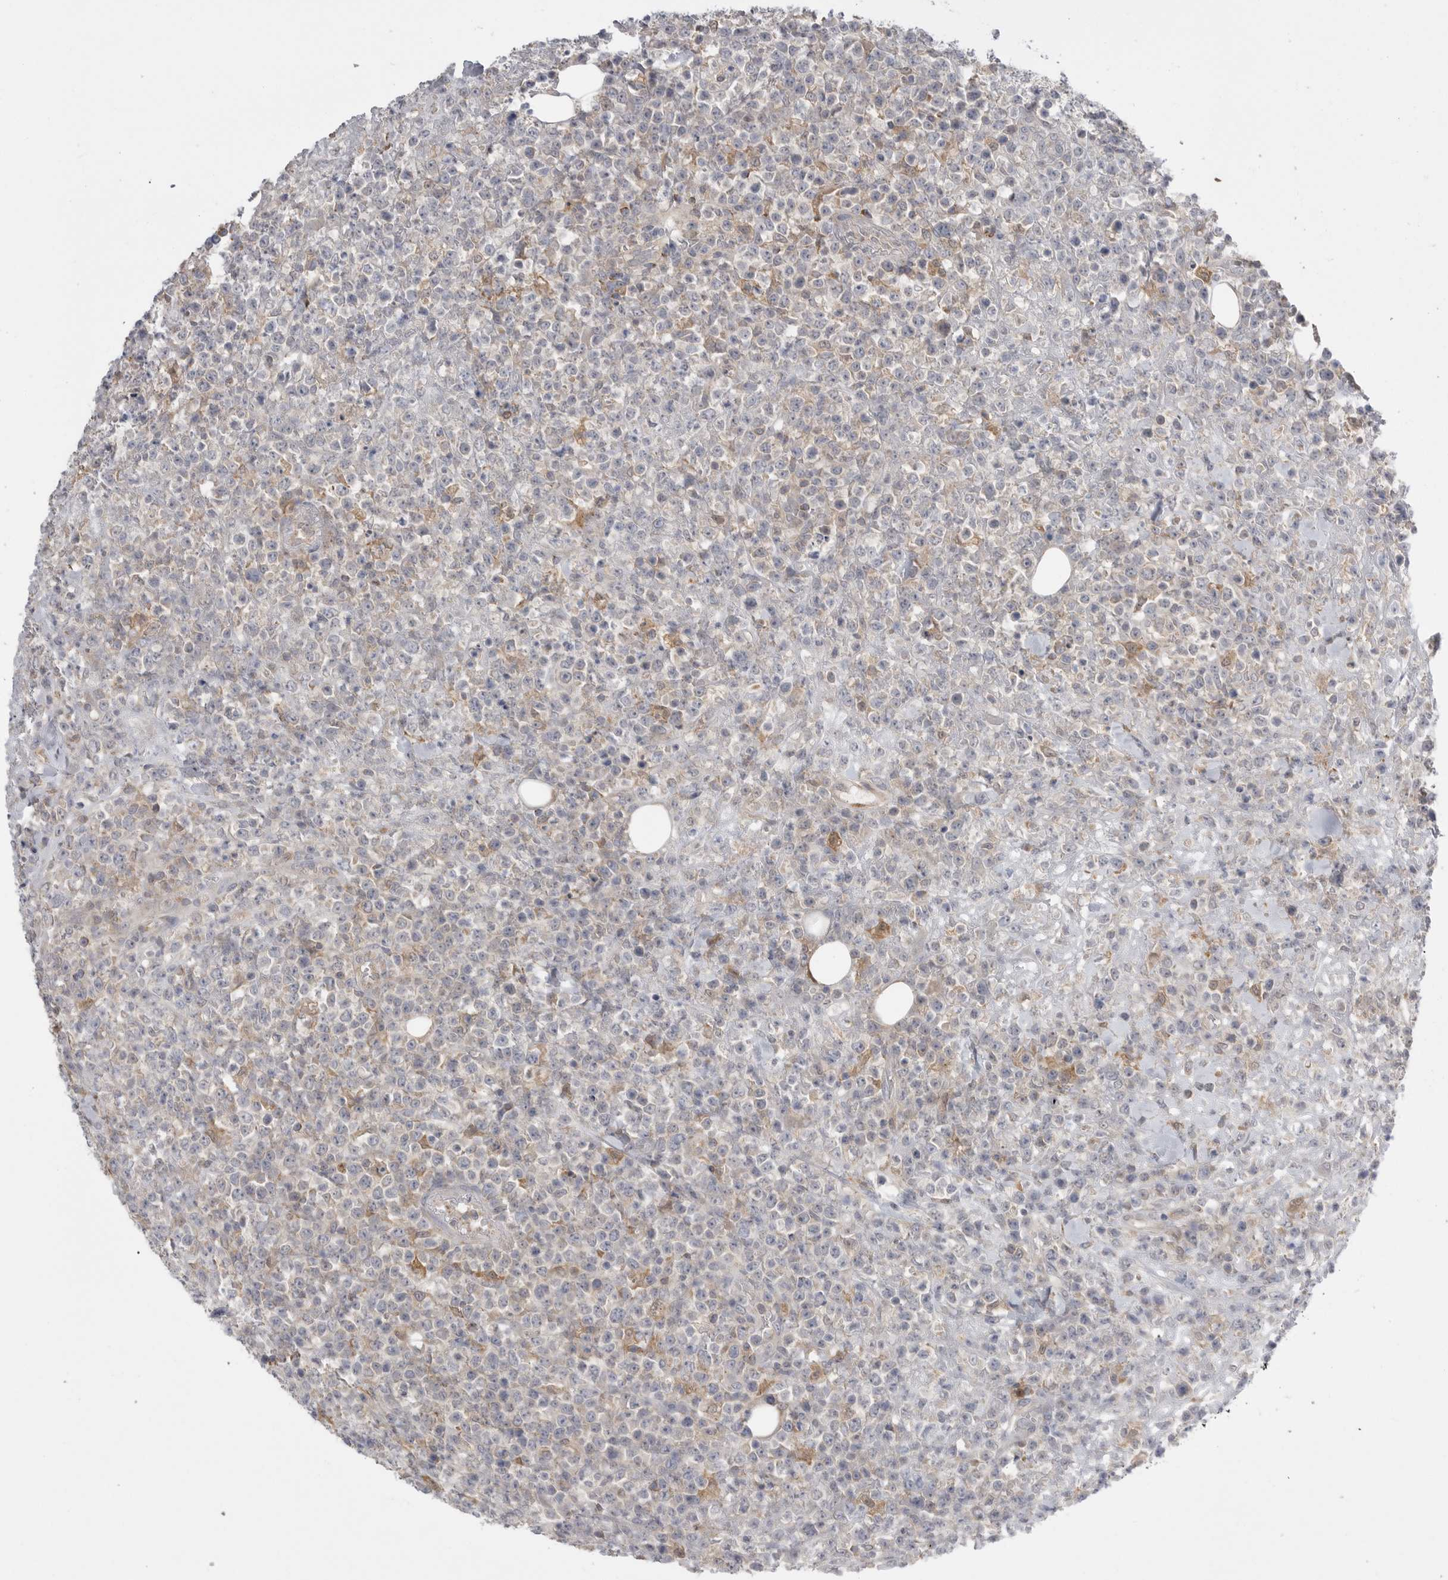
{"staining": {"intensity": "moderate", "quantity": "<25%", "location": "cytoplasmic/membranous"}, "tissue": "lymphoma", "cell_type": "Tumor cells", "image_type": "cancer", "snomed": [{"axis": "morphology", "description": "Malignant lymphoma, non-Hodgkin's type, High grade"}, {"axis": "topography", "description": "Colon"}], "caption": "Immunohistochemical staining of human lymphoma reveals low levels of moderate cytoplasmic/membranous protein positivity in approximately <25% of tumor cells.", "gene": "KYAT3", "patient": {"sex": "female", "age": 53}}